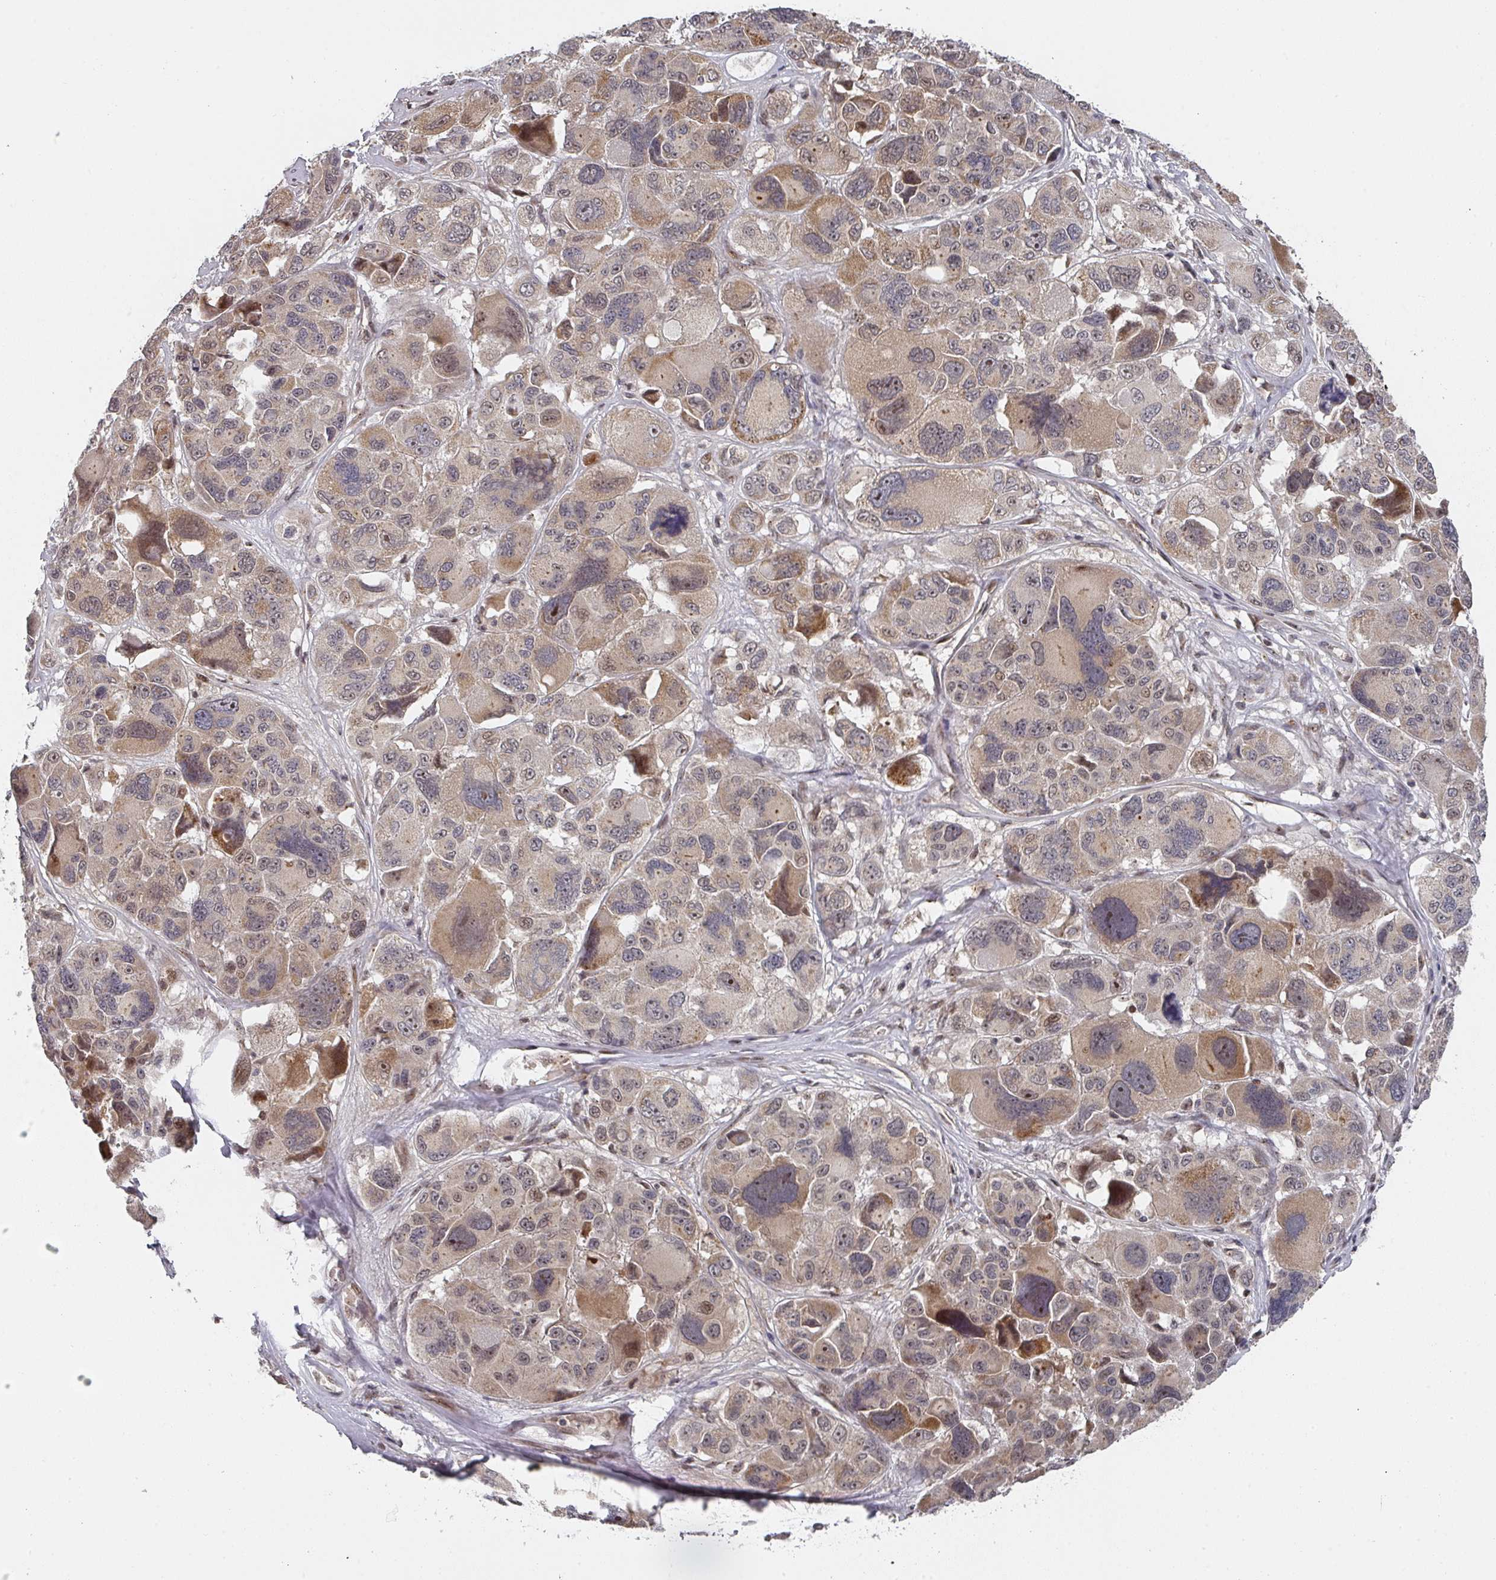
{"staining": {"intensity": "moderate", "quantity": "25%-75%", "location": "cytoplasmic/membranous,nuclear"}, "tissue": "melanoma", "cell_type": "Tumor cells", "image_type": "cancer", "snomed": [{"axis": "morphology", "description": "Malignant melanoma, NOS"}, {"axis": "topography", "description": "Skin"}], "caption": "IHC of human malignant melanoma exhibits medium levels of moderate cytoplasmic/membranous and nuclear expression in approximately 25%-75% of tumor cells. The staining was performed using DAB, with brown indicating positive protein expression. Nuclei are stained blue with hematoxylin.", "gene": "KIF1C", "patient": {"sex": "female", "age": 66}}